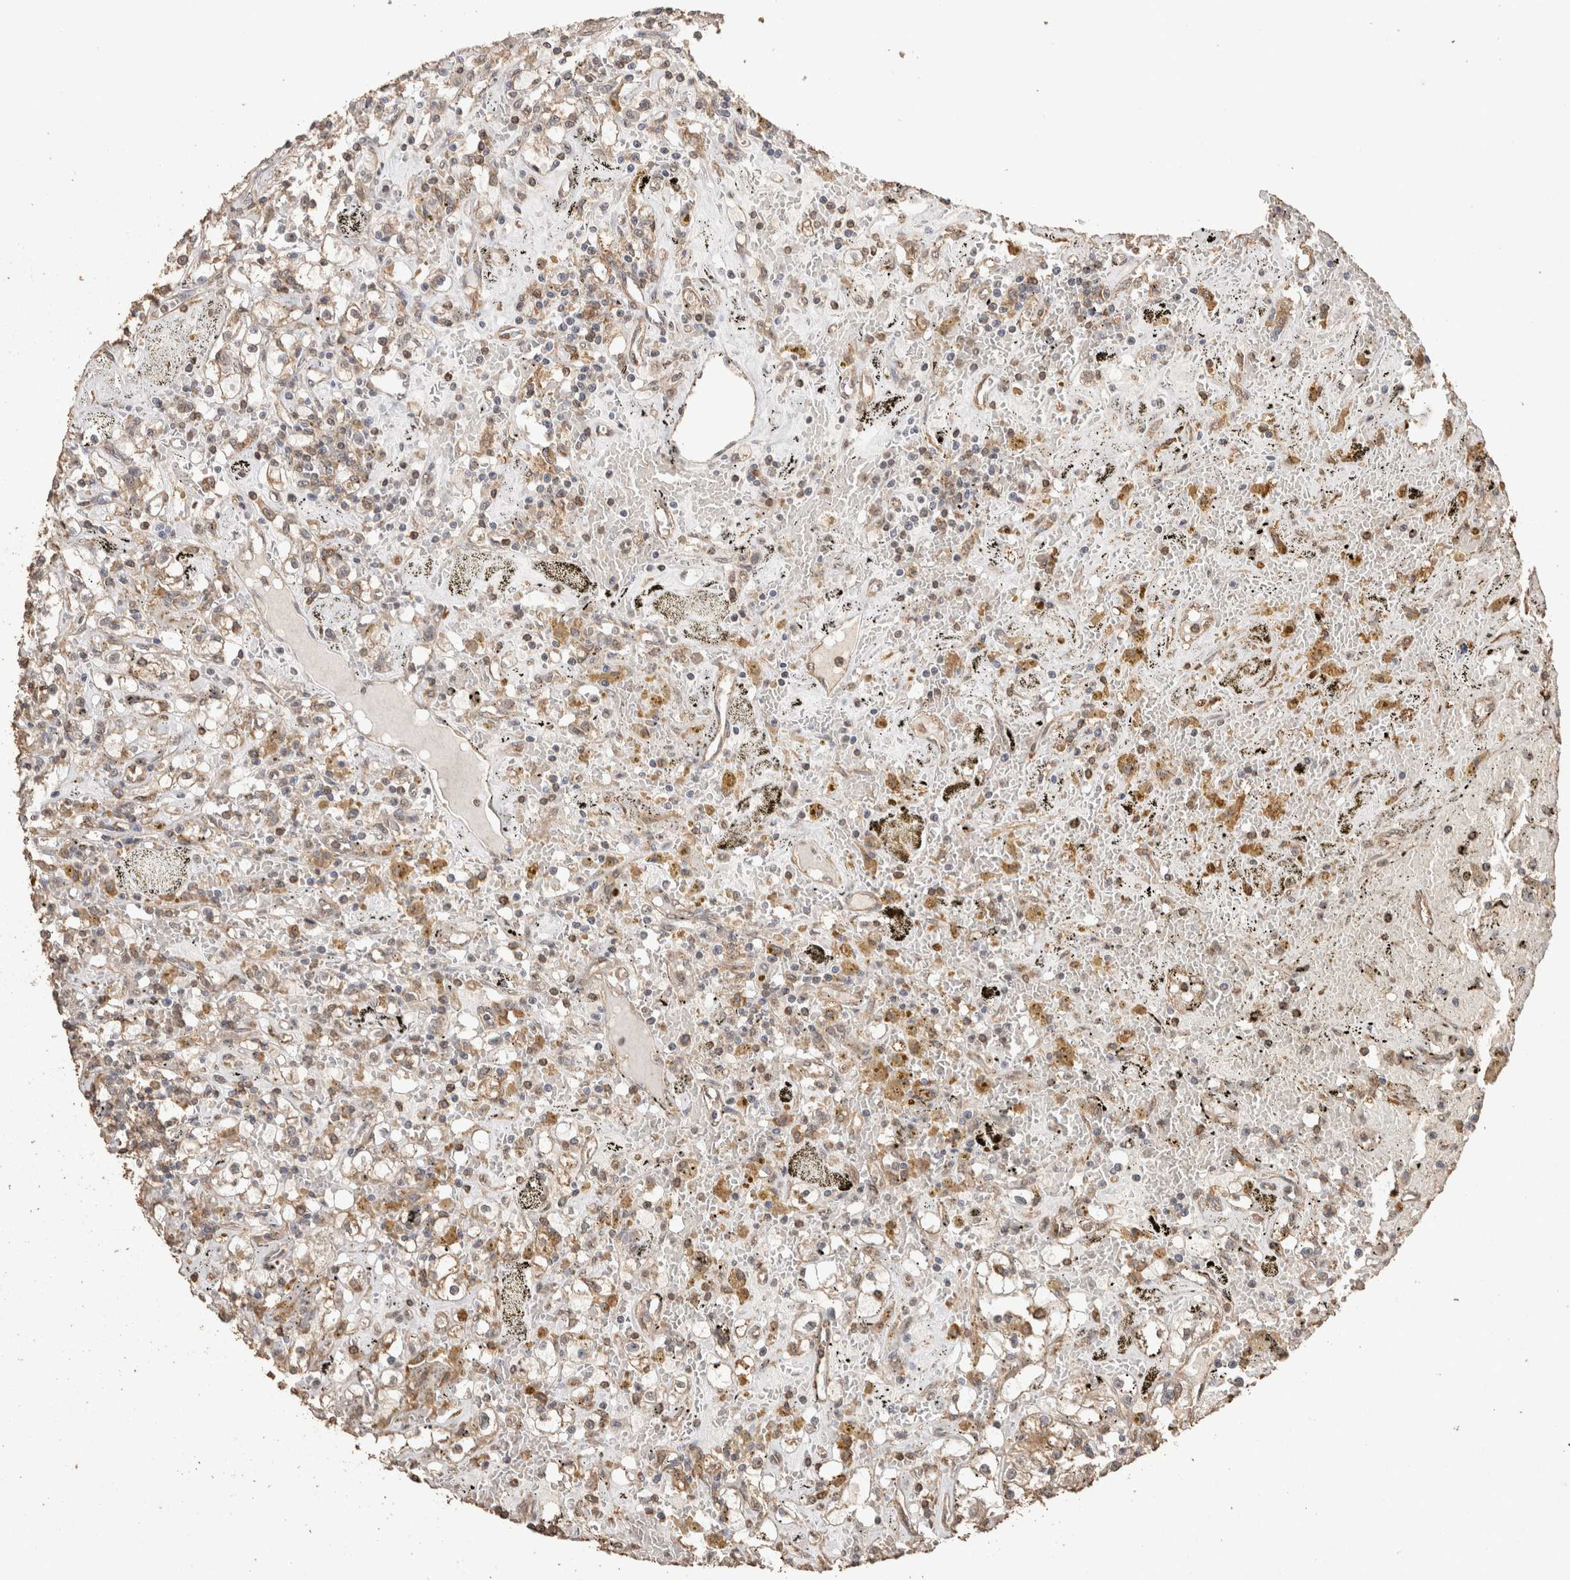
{"staining": {"intensity": "weak", "quantity": ">75%", "location": "cytoplasmic/membranous"}, "tissue": "renal cancer", "cell_type": "Tumor cells", "image_type": "cancer", "snomed": [{"axis": "morphology", "description": "Adenocarcinoma, NOS"}, {"axis": "topography", "description": "Kidney"}], "caption": "Immunohistochemistry (IHC) histopathology image of neoplastic tissue: renal cancer stained using immunohistochemistry (IHC) exhibits low levels of weak protein expression localized specifically in the cytoplasmic/membranous of tumor cells, appearing as a cytoplasmic/membranous brown color.", "gene": "CX3CL1", "patient": {"sex": "male", "age": 56}}